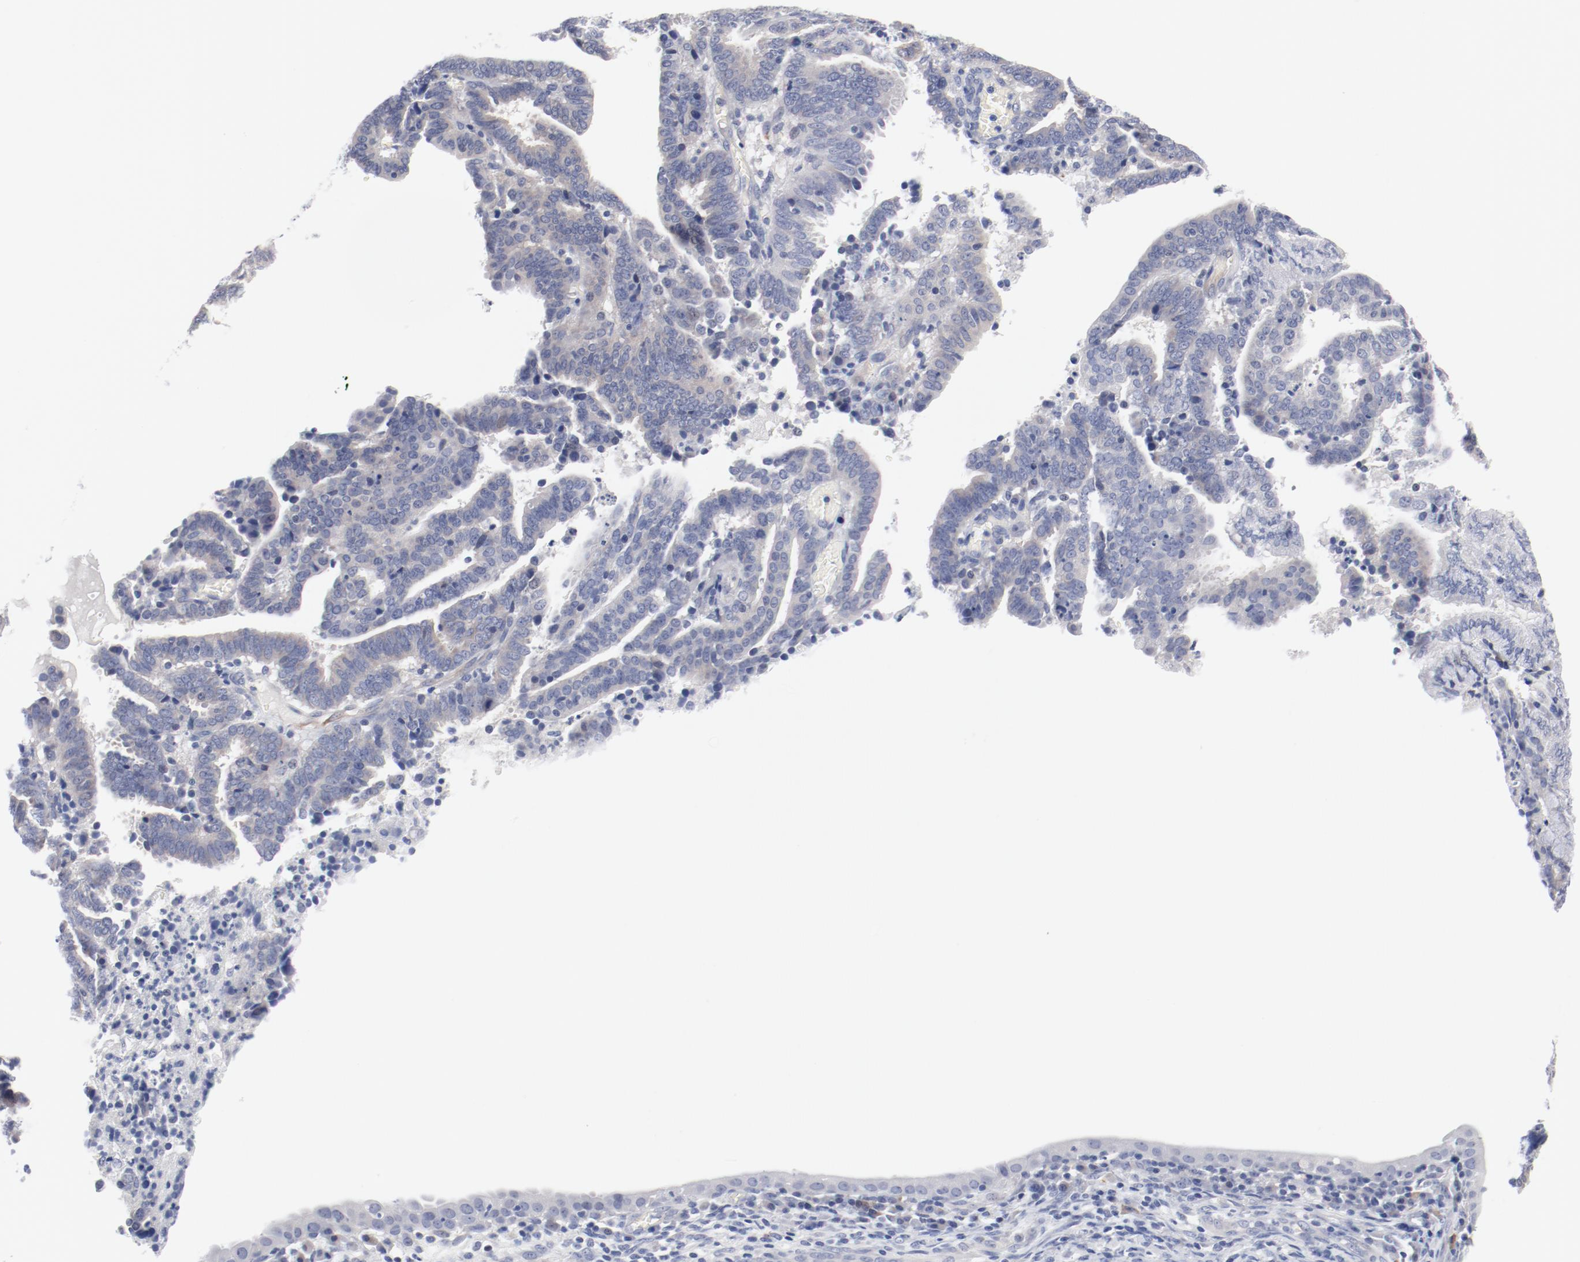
{"staining": {"intensity": "negative", "quantity": "none", "location": "none"}, "tissue": "endometrial cancer", "cell_type": "Tumor cells", "image_type": "cancer", "snomed": [{"axis": "morphology", "description": "Adenocarcinoma, NOS"}, {"axis": "topography", "description": "Uterus"}], "caption": "This is a photomicrograph of immunohistochemistry (IHC) staining of endometrial cancer, which shows no staining in tumor cells.", "gene": "KCNK13", "patient": {"sex": "female", "age": 83}}